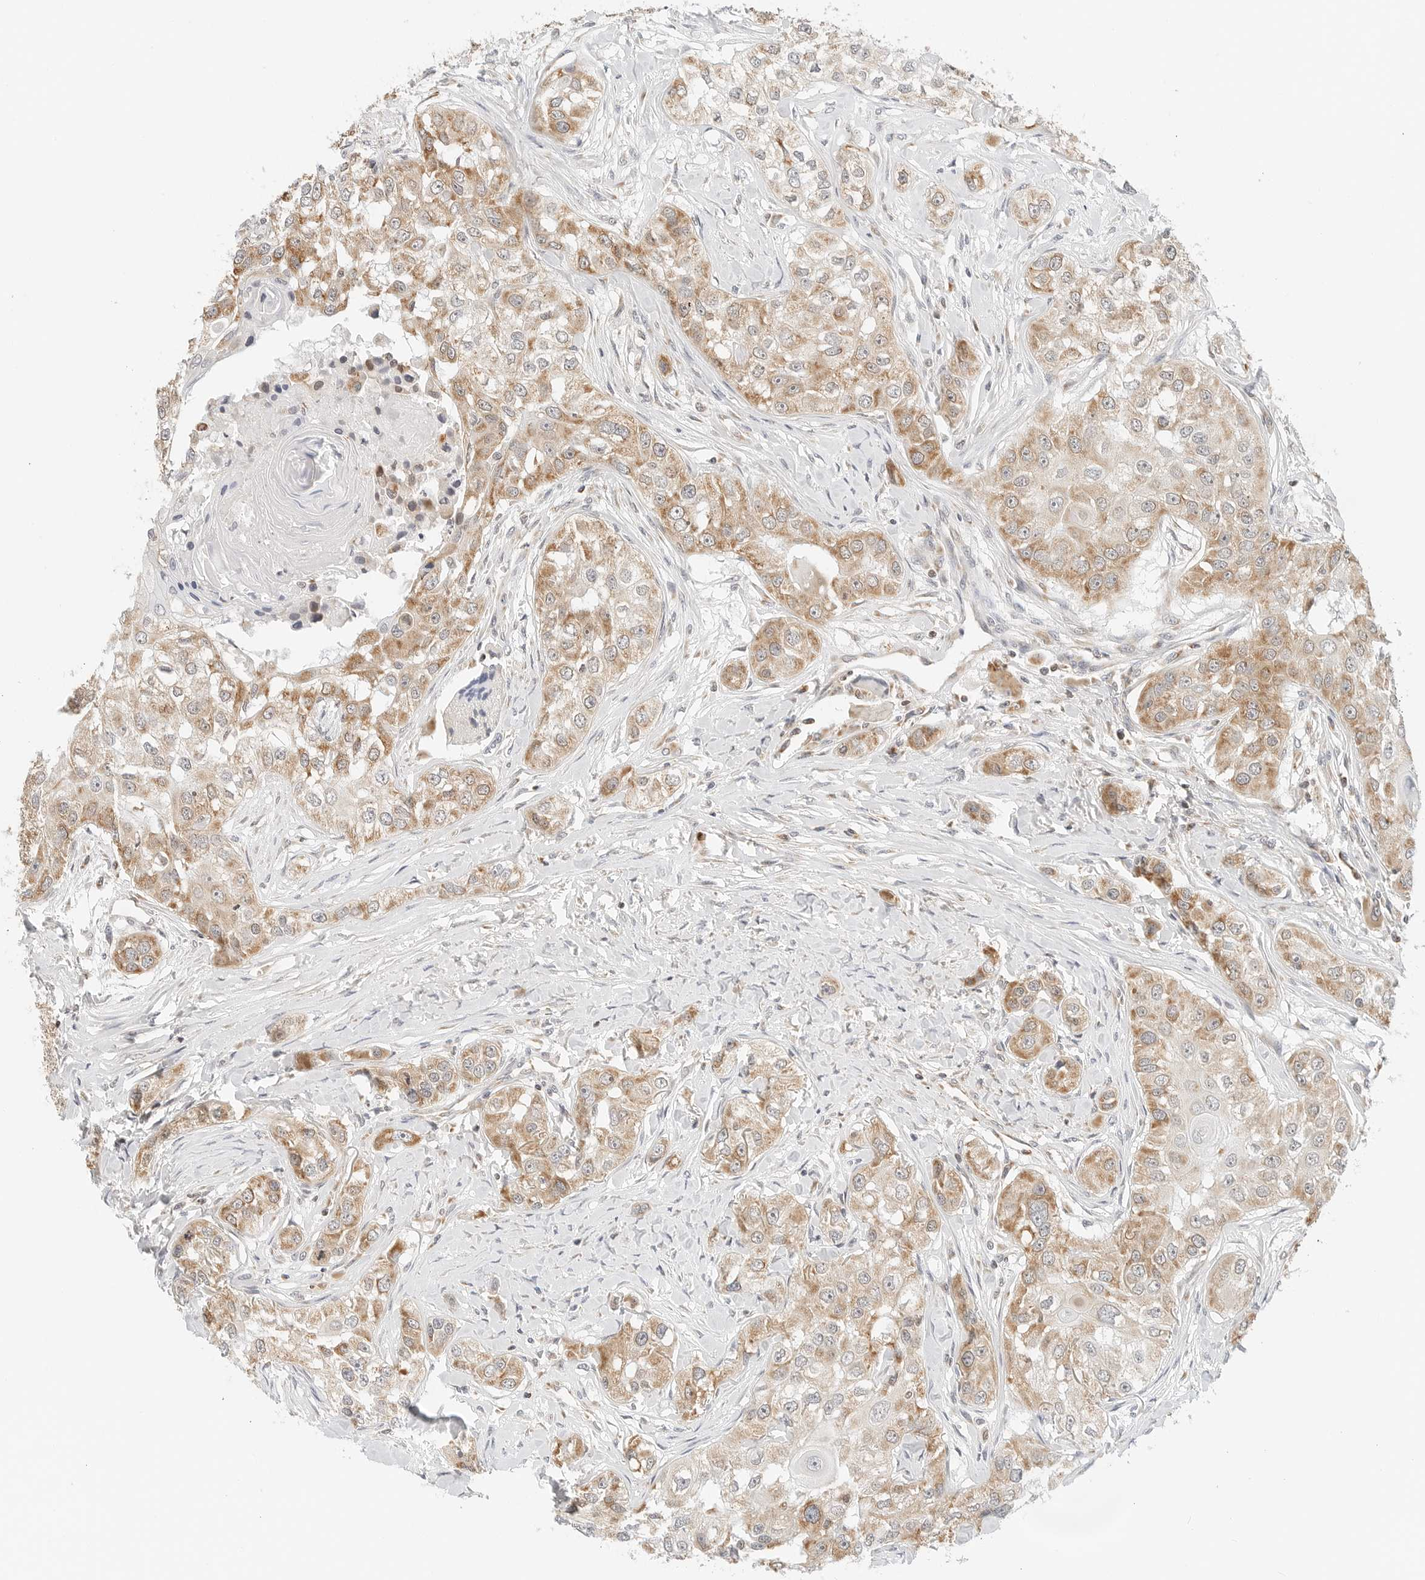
{"staining": {"intensity": "moderate", "quantity": ">75%", "location": "cytoplasmic/membranous"}, "tissue": "head and neck cancer", "cell_type": "Tumor cells", "image_type": "cancer", "snomed": [{"axis": "morphology", "description": "Normal tissue, NOS"}, {"axis": "morphology", "description": "Squamous cell carcinoma, NOS"}, {"axis": "topography", "description": "Skeletal muscle"}, {"axis": "topography", "description": "Head-Neck"}], "caption": "Approximately >75% of tumor cells in human squamous cell carcinoma (head and neck) show moderate cytoplasmic/membranous protein positivity as visualized by brown immunohistochemical staining.", "gene": "ATL1", "patient": {"sex": "male", "age": 51}}